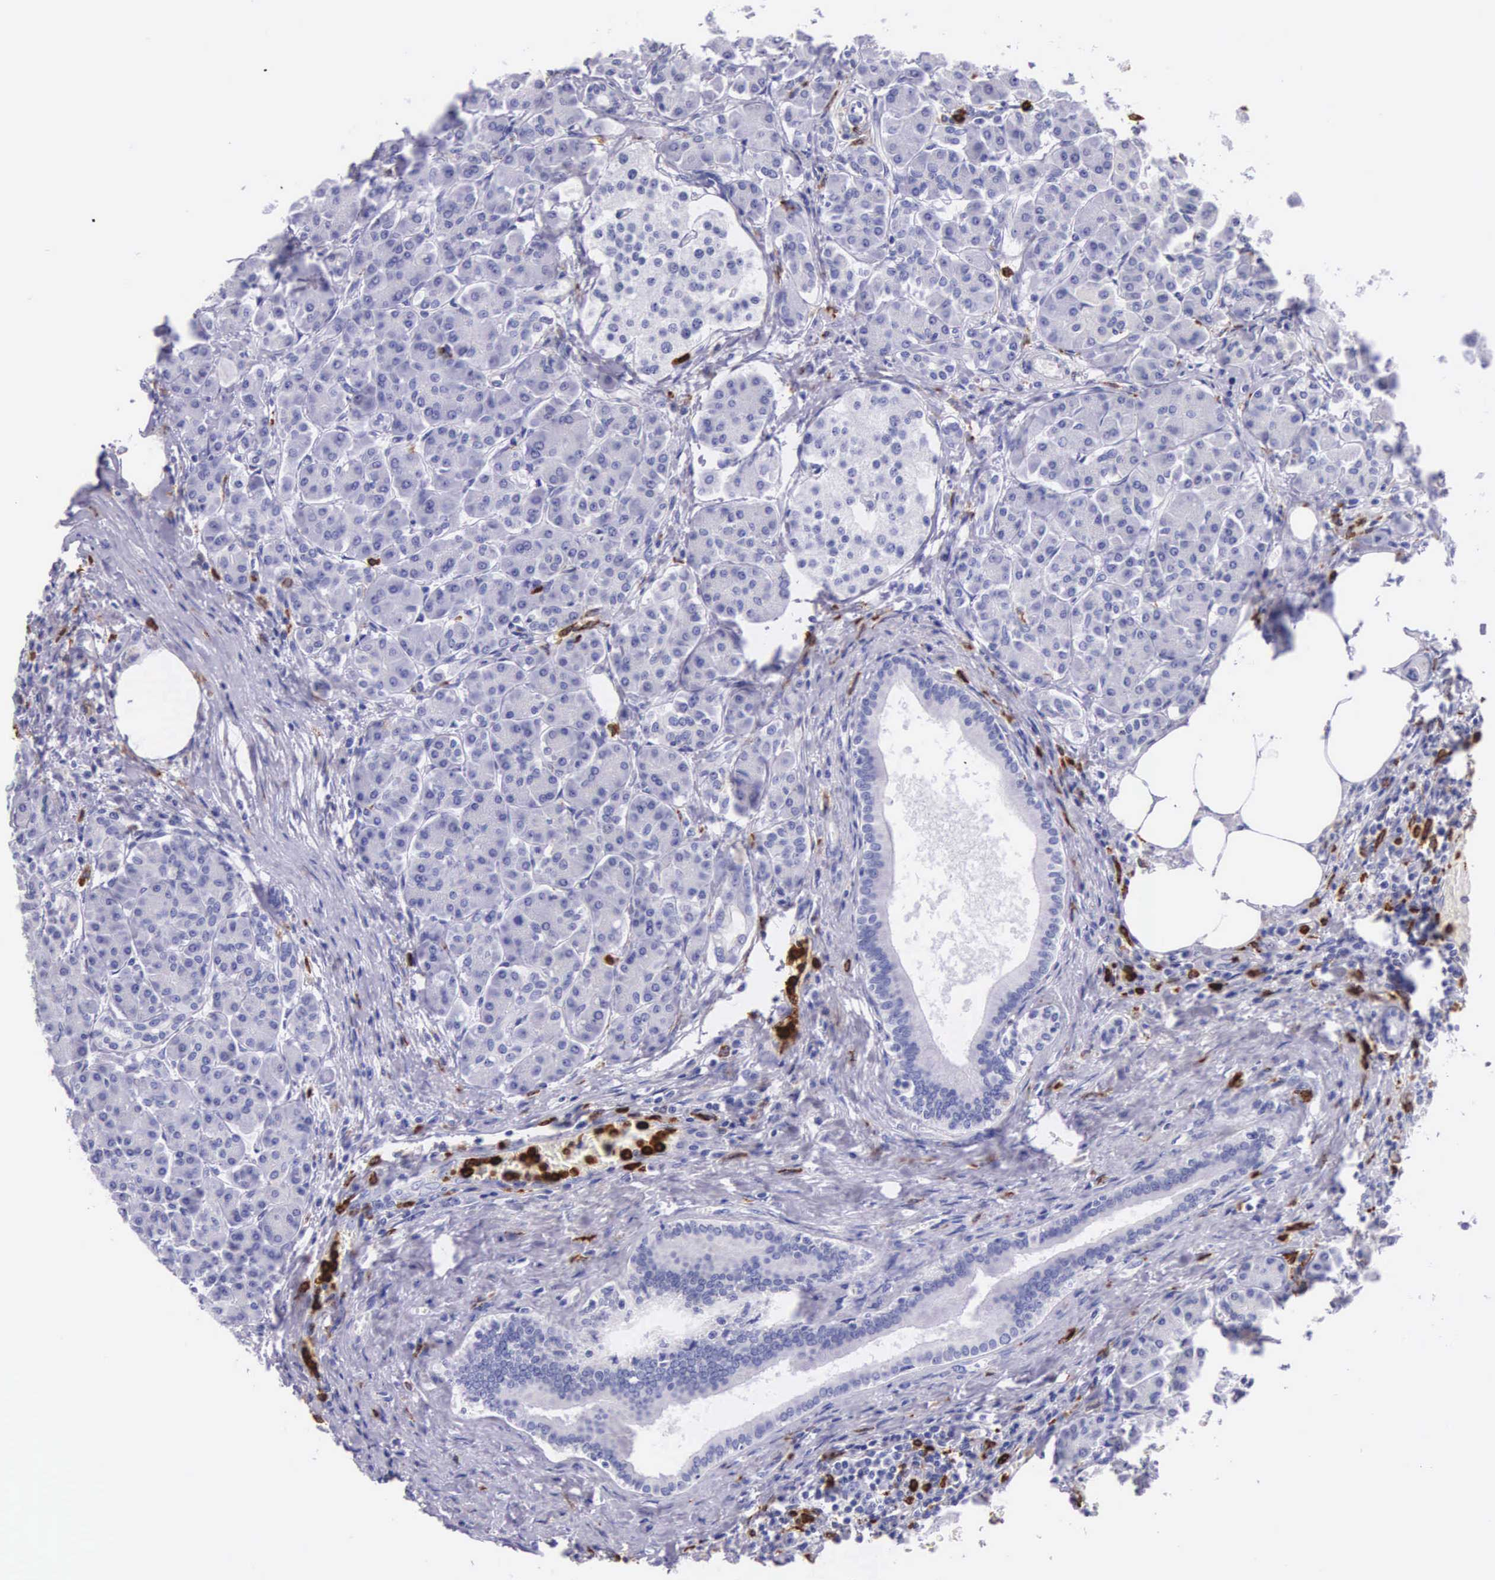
{"staining": {"intensity": "negative", "quantity": "none", "location": "none"}, "tissue": "pancreas", "cell_type": "Exocrine glandular cells", "image_type": "normal", "snomed": [{"axis": "morphology", "description": "Normal tissue, NOS"}, {"axis": "topography", "description": "Pancreas"}], "caption": "Immunohistochemistry histopathology image of normal pancreas: human pancreas stained with DAB (3,3'-diaminobenzidine) displays no significant protein expression in exocrine glandular cells.", "gene": "FCN1", "patient": {"sex": "female", "age": 73}}